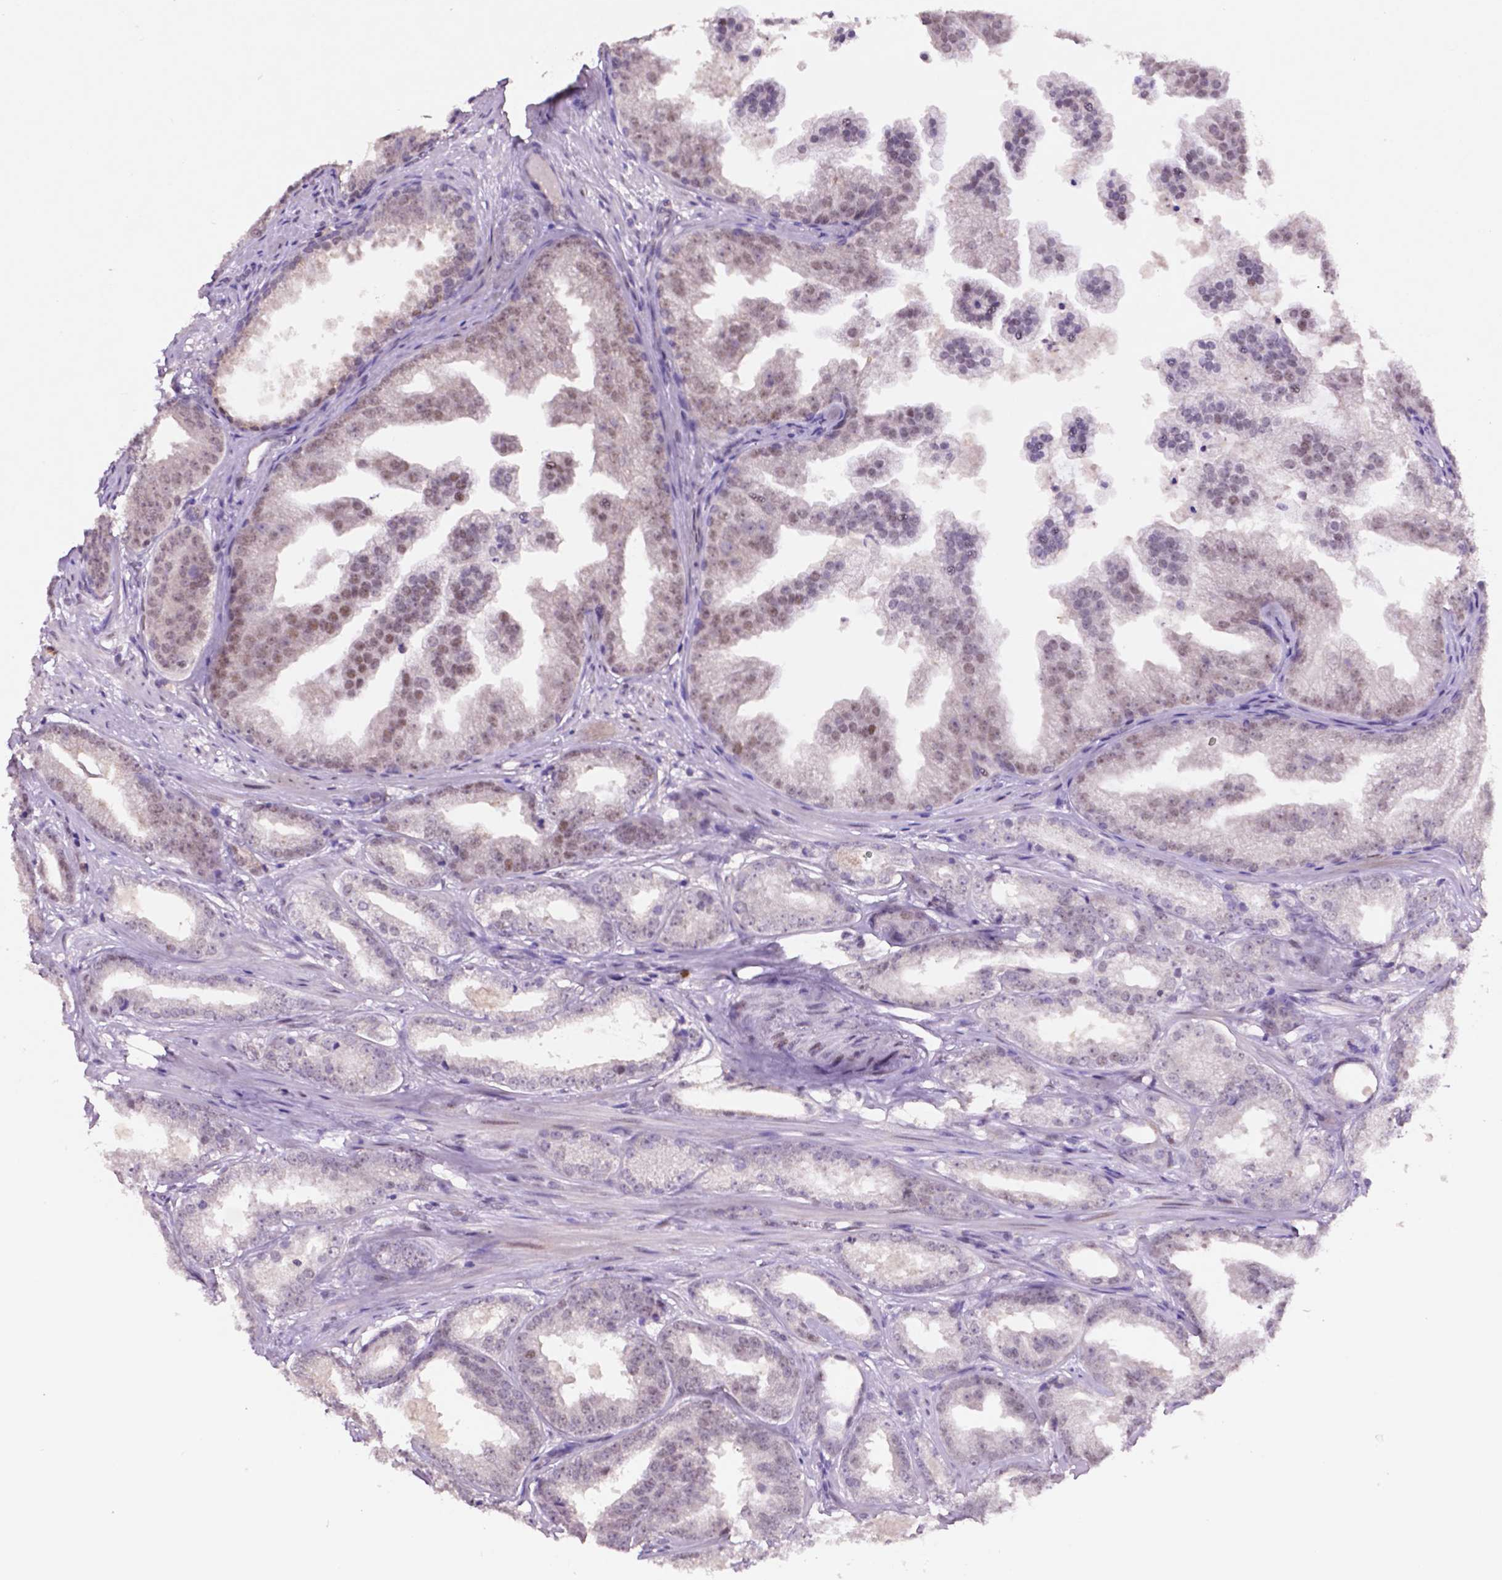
{"staining": {"intensity": "negative", "quantity": "none", "location": "none"}, "tissue": "prostate cancer", "cell_type": "Tumor cells", "image_type": "cancer", "snomed": [{"axis": "morphology", "description": "Adenocarcinoma, Low grade"}, {"axis": "topography", "description": "Prostate"}], "caption": "High power microscopy image of an immunohistochemistry (IHC) image of prostate cancer (low-grade adenocarcinoma), revealing no significant expression in tumor cells. (Stains: DAB (3,3'-diaminobenzidine) immunohistochemistry with hematoxylin counter stain, Microscopy: brightfield microscopy at high magnification).", "gene": "NCOR1", "patient": {"sex": "male", "age": 65}}